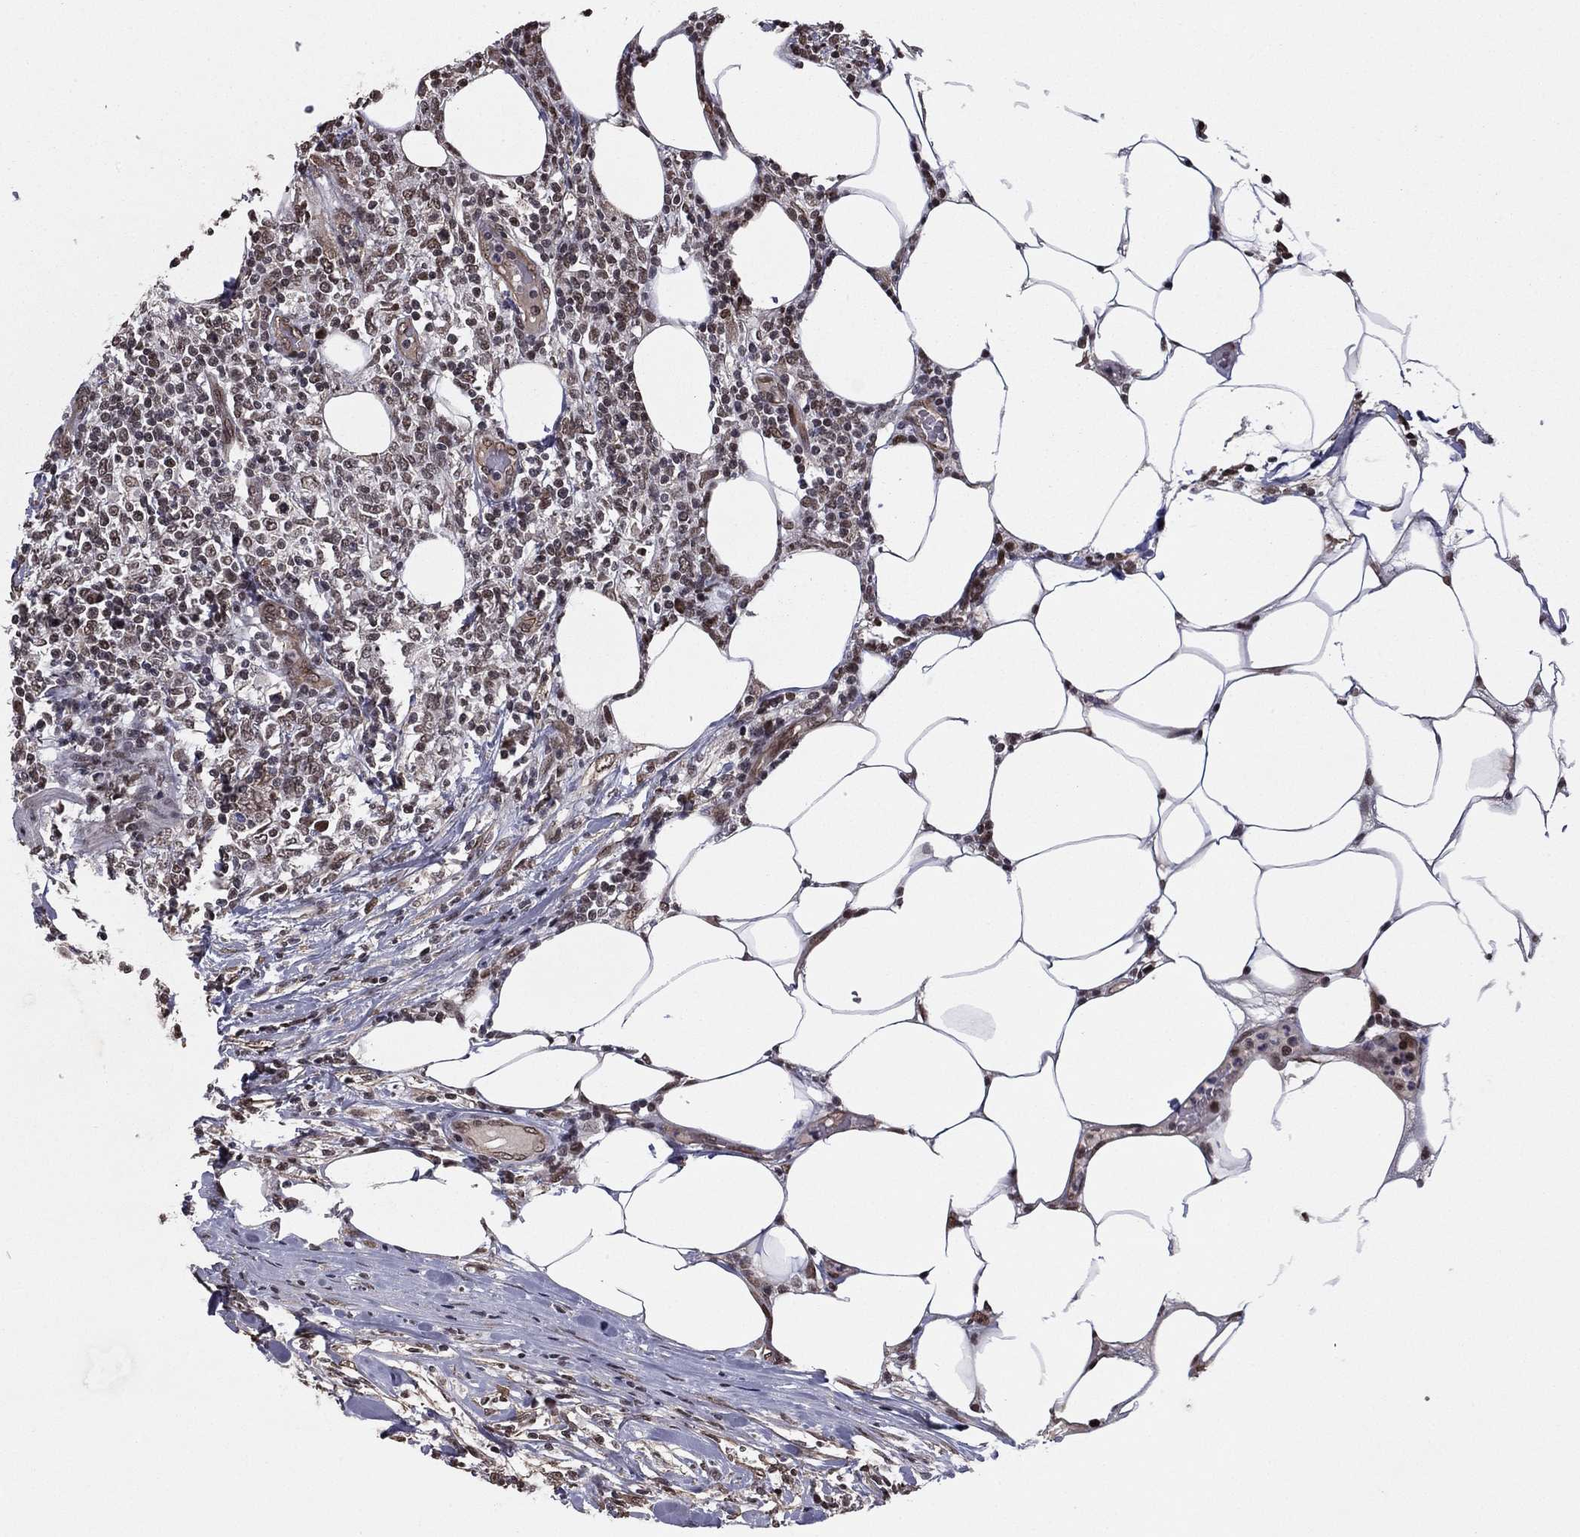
{"staining": {"intensity": "moderate", "quantity": "25%-75%", "location": "cytoplasmic/membranous"}, "tissue": "lymphoma", "cell_type": "Tumor cells", "image_type": "cancer", "snomed": [{"axis": "morphology", "description": "Malignant lymphoma, non-Hodgkin's type, High grade"}, {"axis": "topography", "description": "Lymph node"}], "caption": "A brown stain shows moderate cytoplasmic/membranous expression of a protein in human lymphoma tumor cells.", "gene": "RARB", "patient": {"sex": "female", "age": 84}}